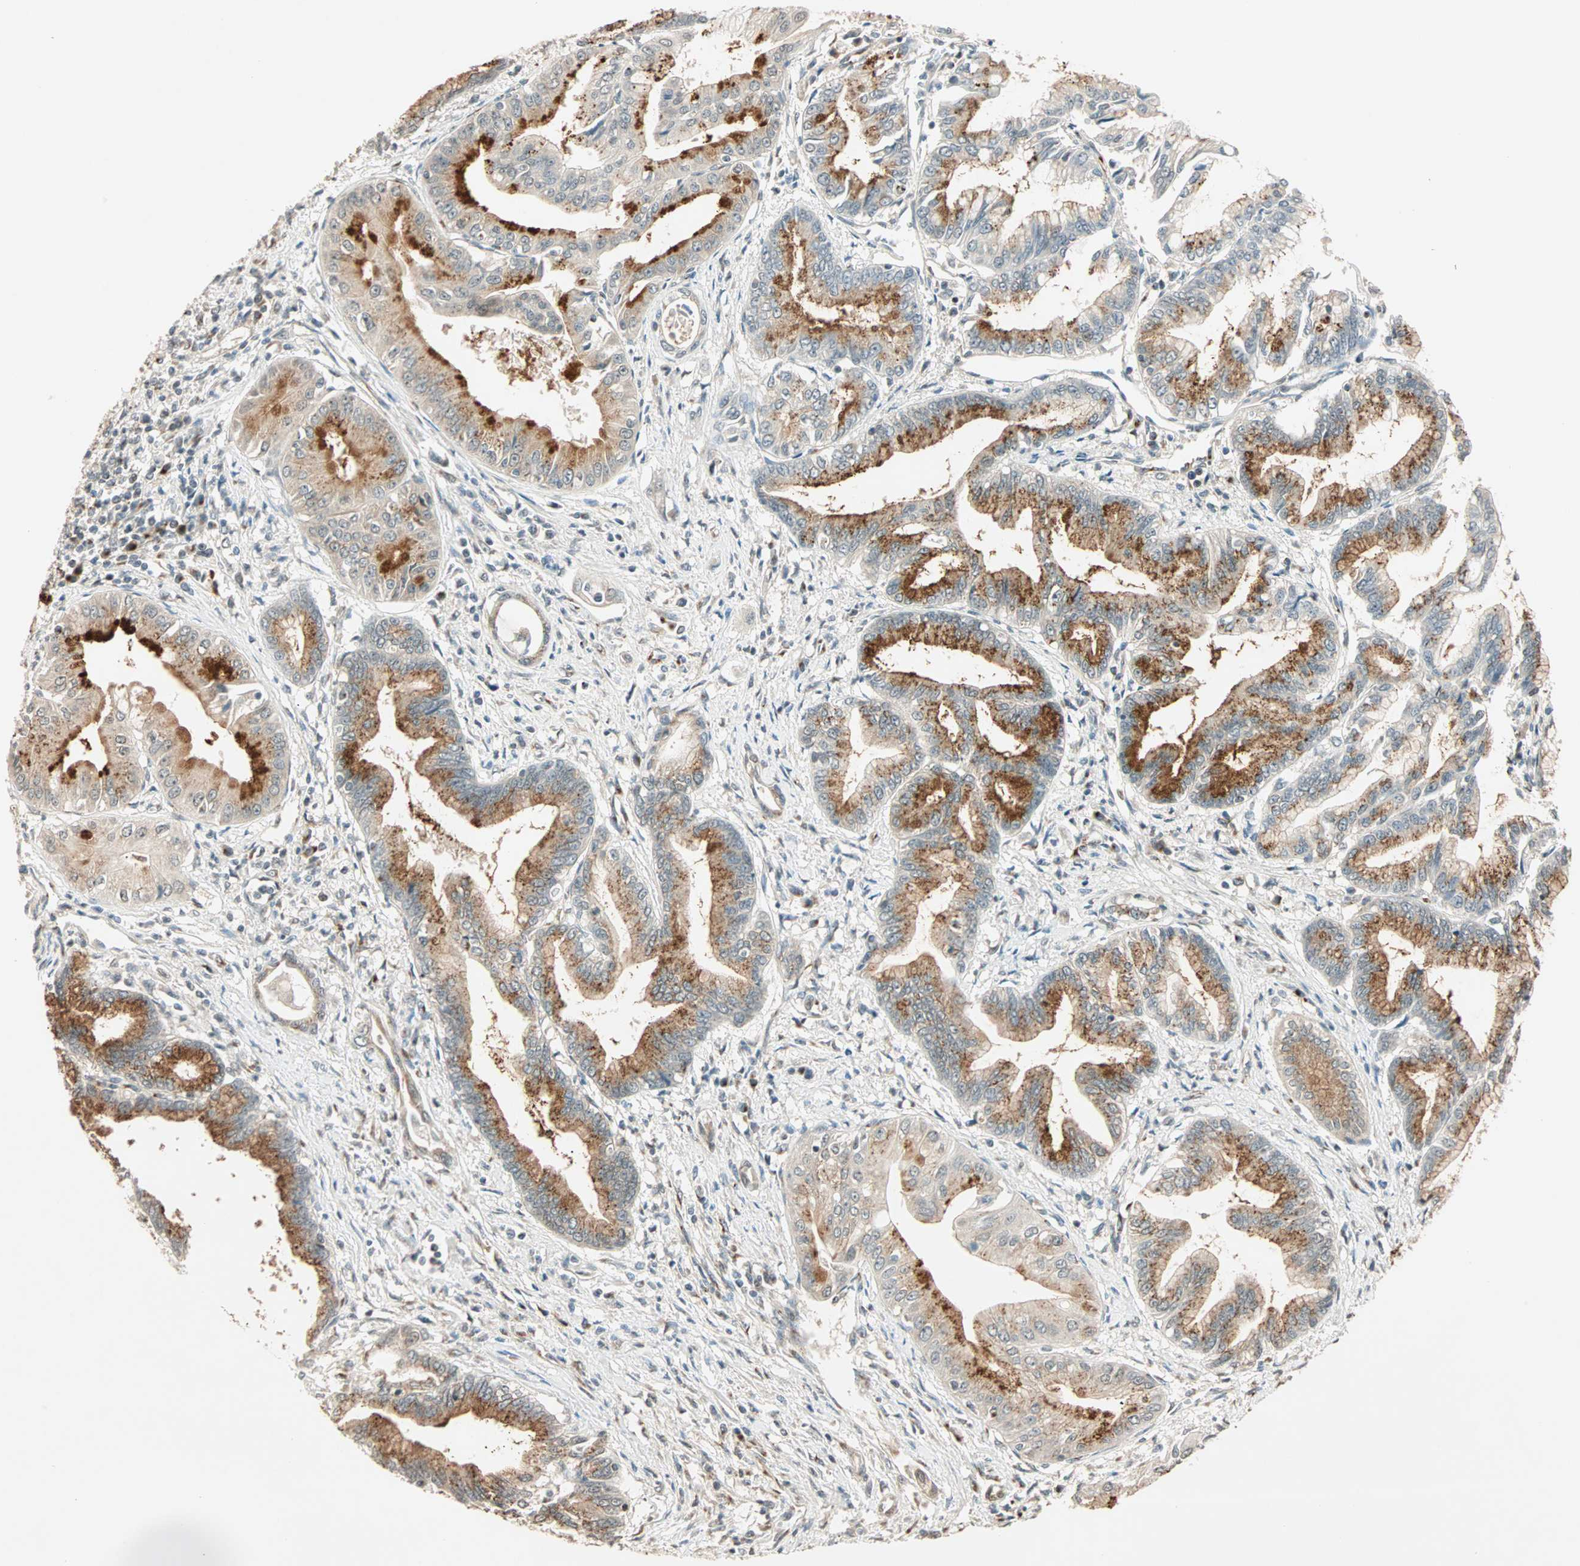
{"staining": {"intensity": "moderate", "quantity": "25%-75%", "location": "cytoplasmic/membranous"}, "tissue": "pancreatic cancer", "cell_type": "Tumor cells", "image_type": "cancer", "snomed": [{"axis": "morphology", "description": "Adenocarcinoma, NOS"}, {"axis": "topography", "description": "Pancreas"}], "caption": "Immunohistochemical staining of human pancreatic cancer demonstrates moderate cytoplasmic/membranous protein expression in approximately 25%-75% of tumor cells.", "gene": "PRDM2", "patient": {"sex": "female", "age": 64}}